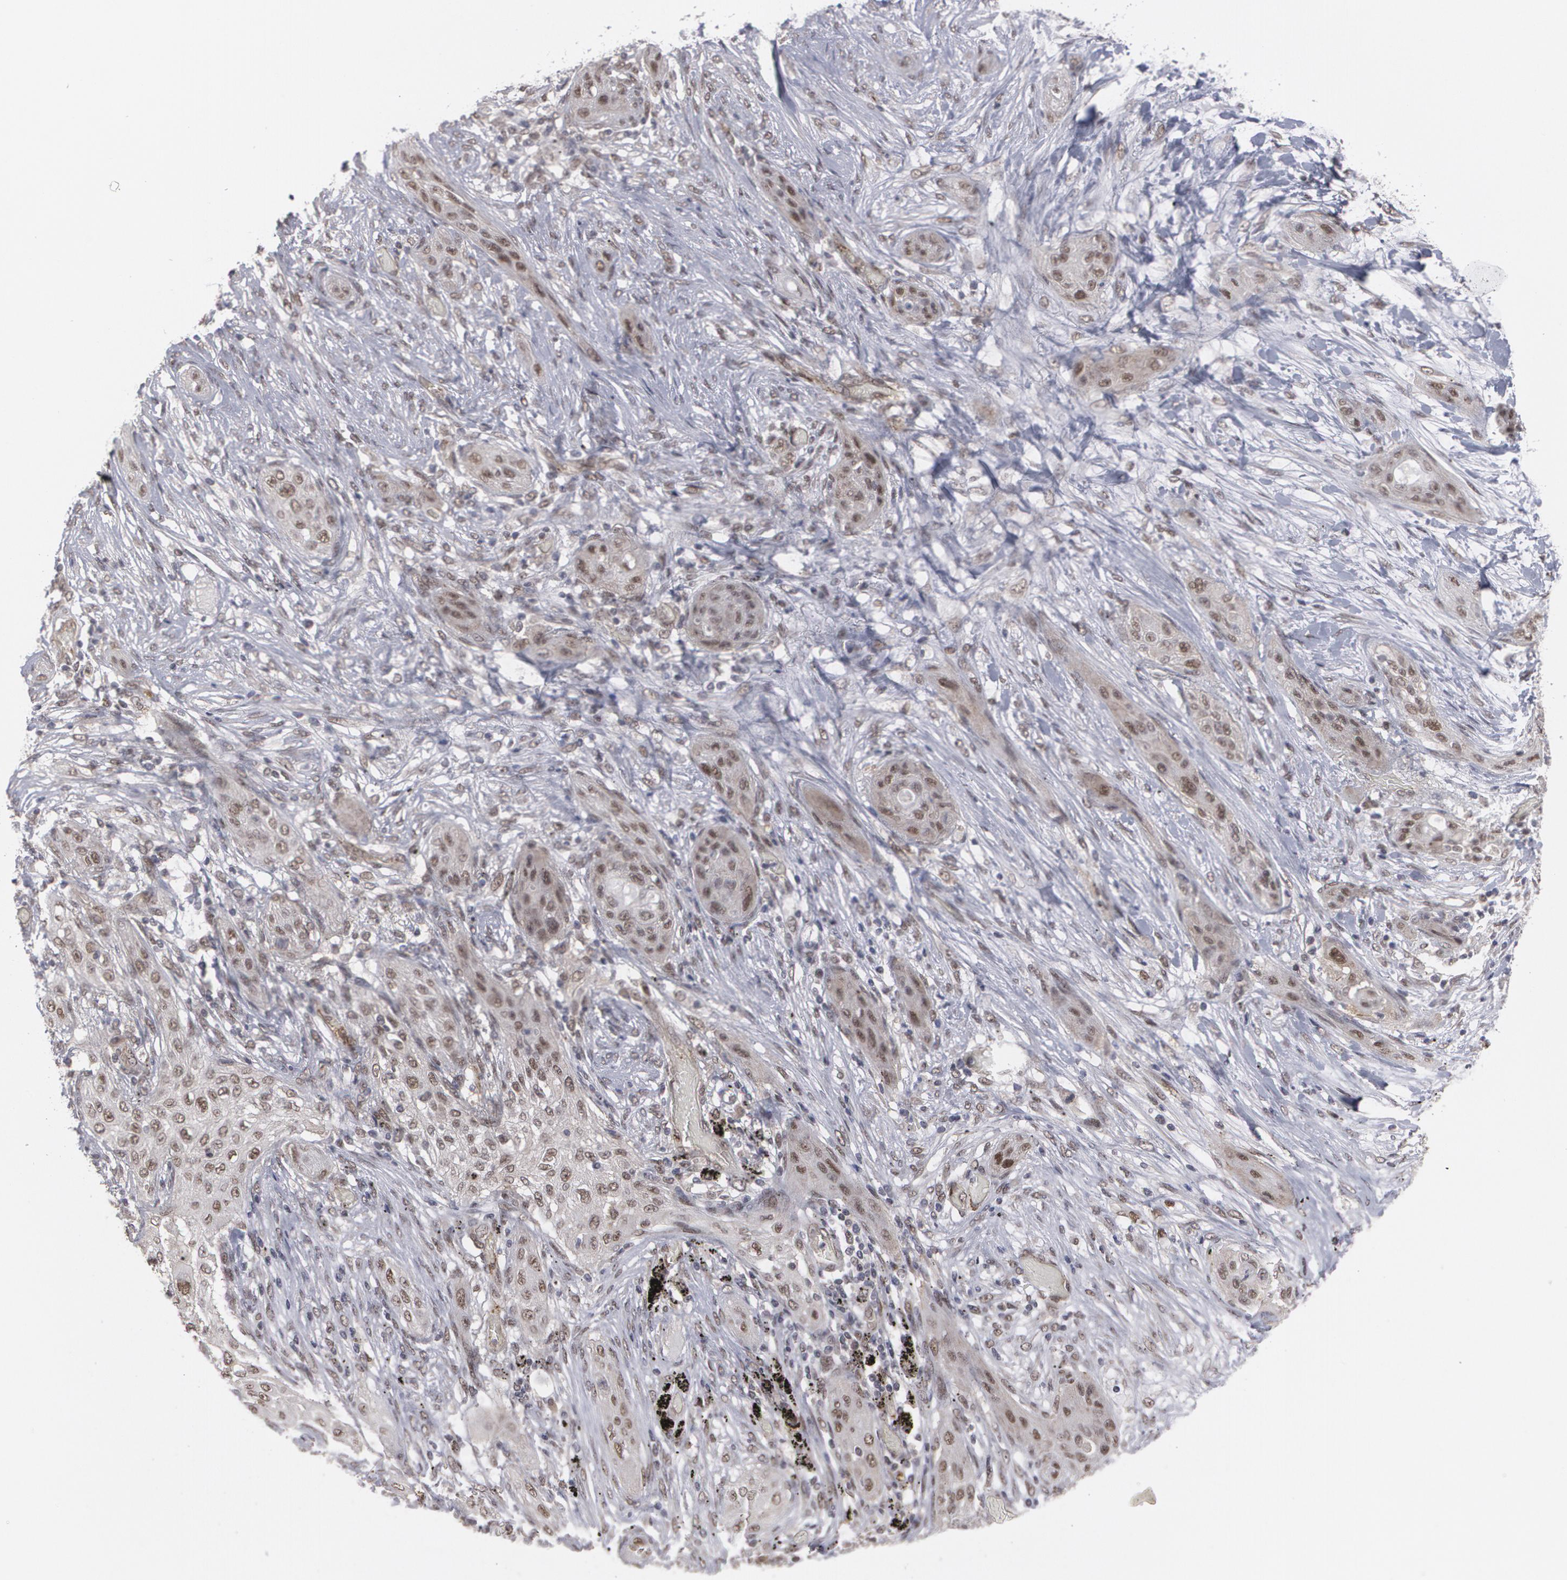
{"staining": {"intensity": "moderate", "quantity": ">75%", "location": "nuclear"}, "tissue": "lung cancer", "cell_type": "Tumor cells", "image_type": "cancer", "snomed": [{"axis": "morphology", "description": "Squamous cell carcinoma, NOS"}, {"axis": "topography", "description": "Lung"}], "caption": "A brown stain shows moderate nuclear staining of a protein in lung cancer tumor cells.", "gene": "INTS6", "patient": {"sex": "female", "age": 47}}